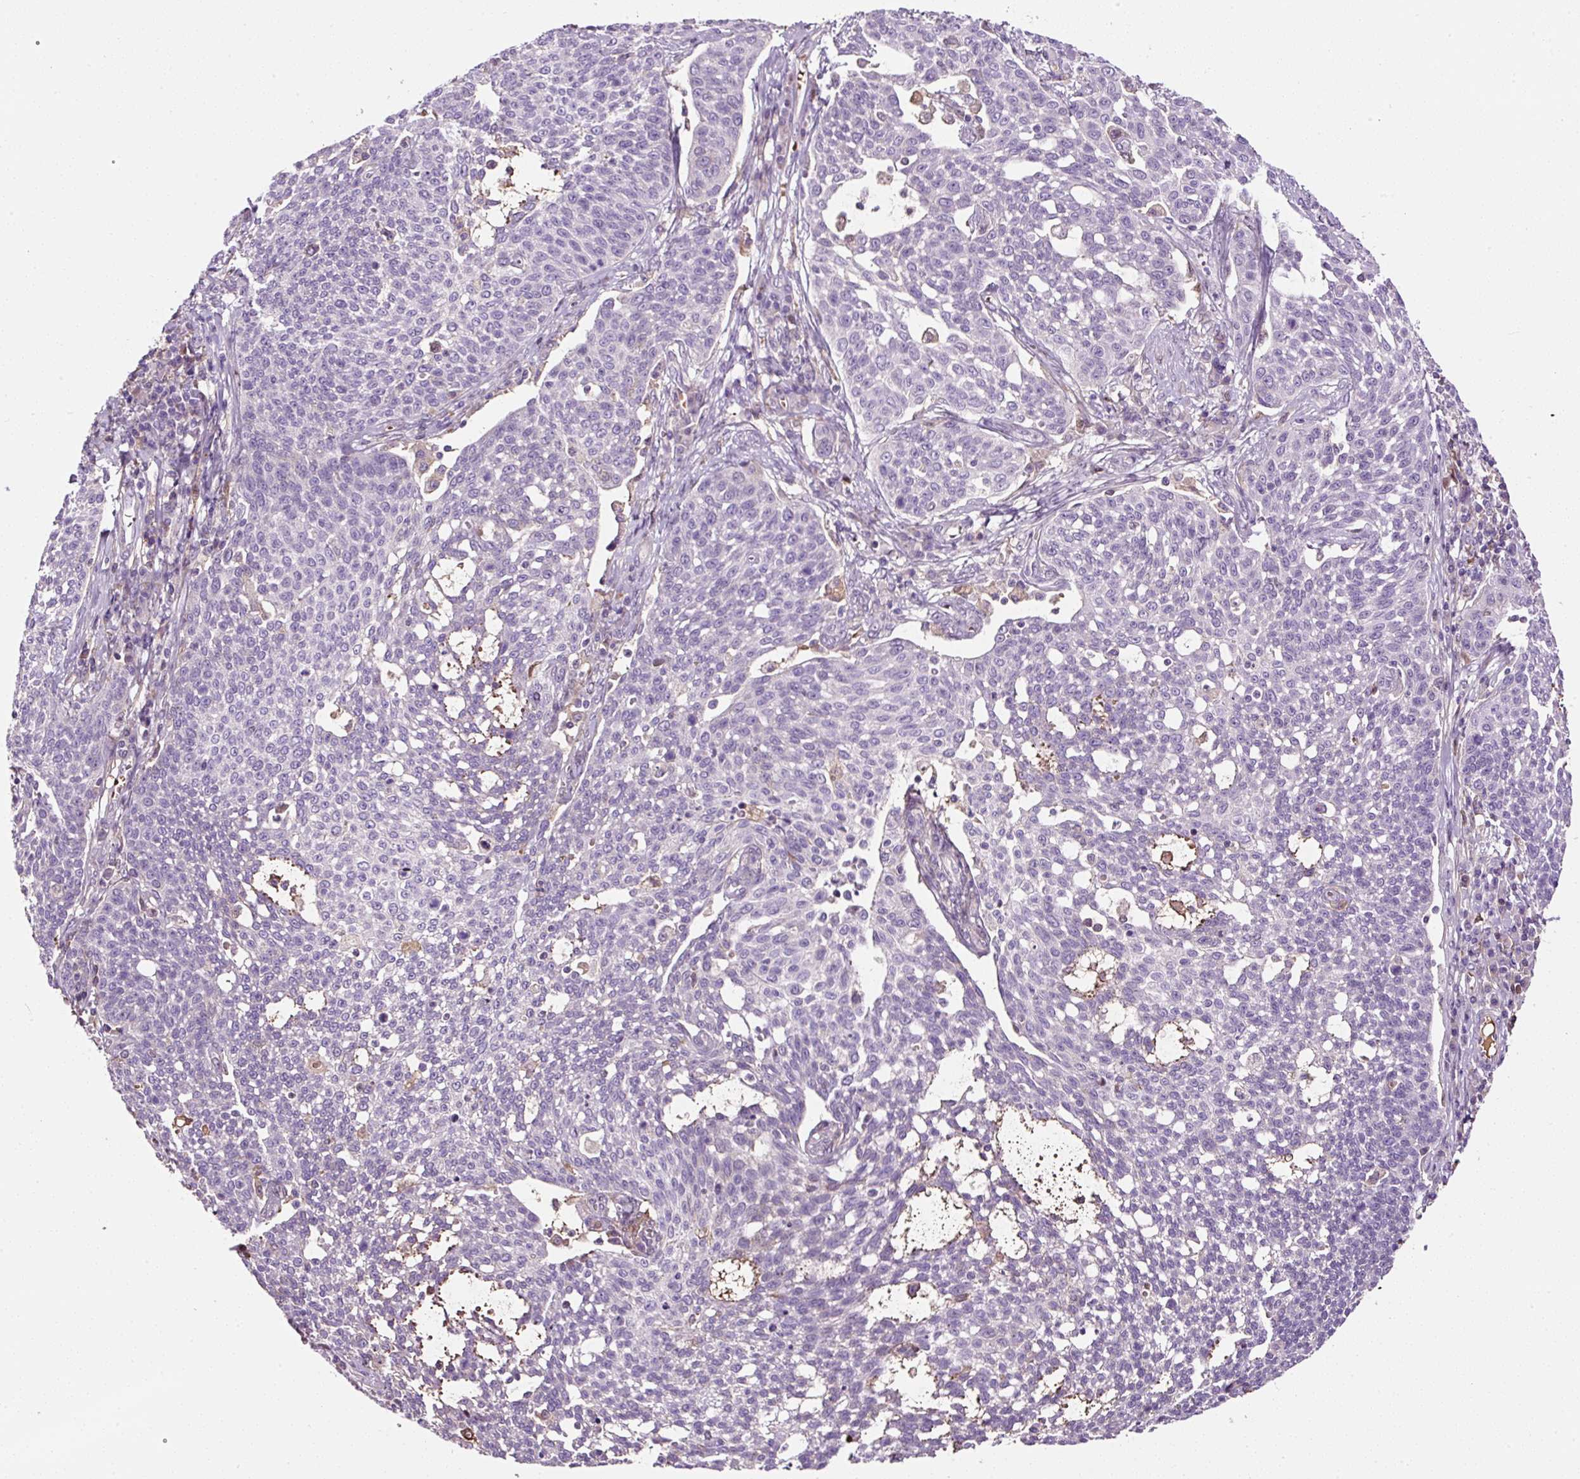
{"staining": {"intensity": "negative", "quantity": "none", "location": "none"}, "tissue": "cervical cancer", "cell_type": "Tumor cells", "image_type": "cancer", "snomed": [{"axis": "morphology", "description": "Squamous cell carcinoma, NOS"}, {"axis": "topography", "description": "Cervix"}], "caption": "Human cervical cancer stained for a protein using IHC reveals no positivity in tumor cells.", "gene": "LRRC24", "patient": {"sex": "female", "age": 34}}